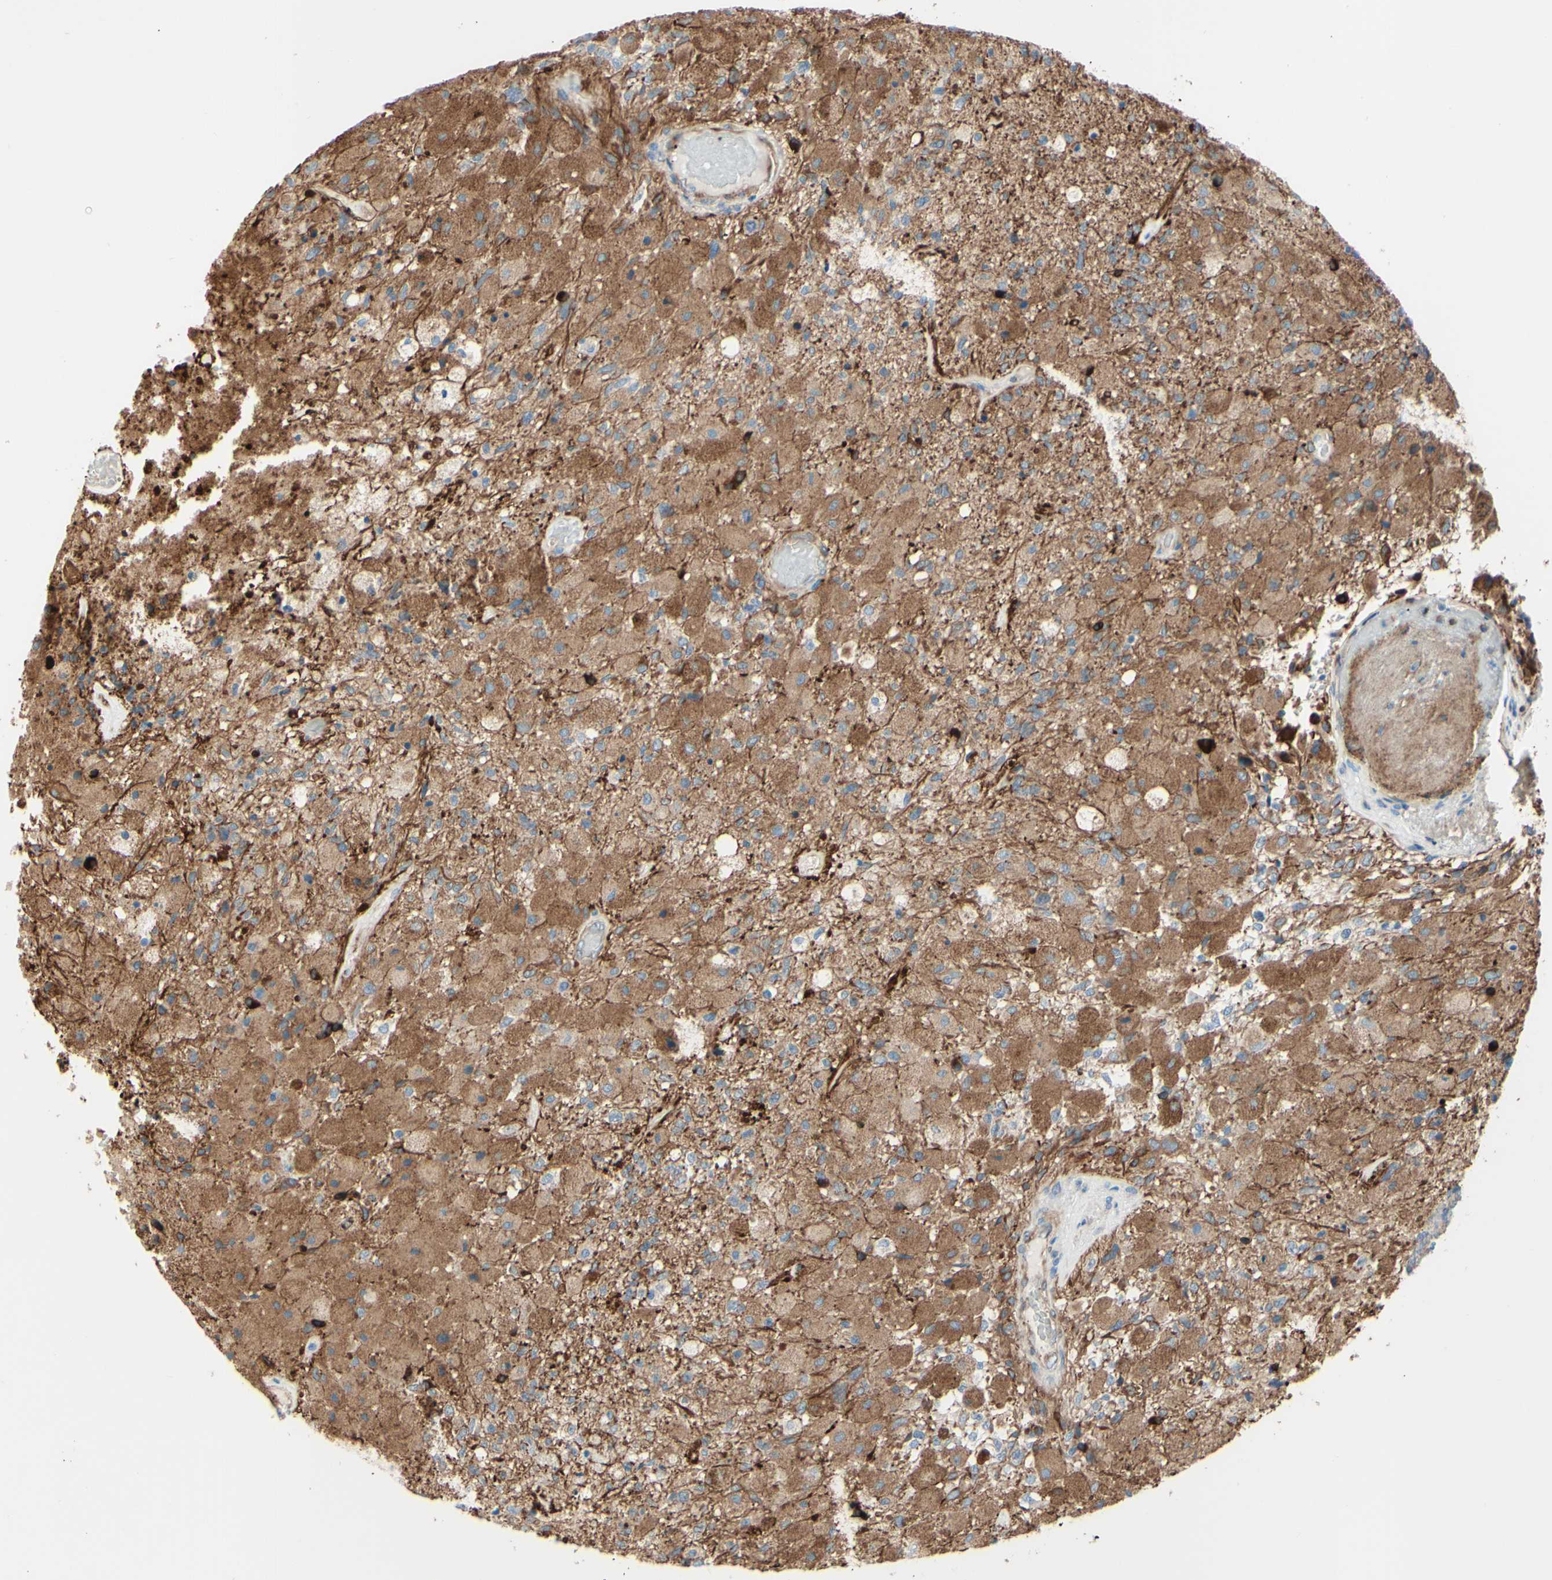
{"staining": {"intensity": "moderate", "quantity": ">75%", "location": "cytoplasmic/membranous"}, "tissue": "glioma", "cell_type": "Tumor cells", "image_type": "cancer", "snomed": [{"axis": "morphology", "description": "Normal tissue, NOS"}, {"axis": "morphology", "description": "Glioma, malignant, High grade"}, {"axis": "topography", "description": "Cerebral cortex"}], "caption": "Protein expression analysis of malignant glioma (high-grade) shows moderate cytoplasmic/membranous staining in about >75% of tumor cells. (DAB (3,3'-diaminobenzidine) = brown stain, brightfield microscopy at high magnification).", "gene": "ENDOD1", "patient": {"sex": "male", "age": 77}}